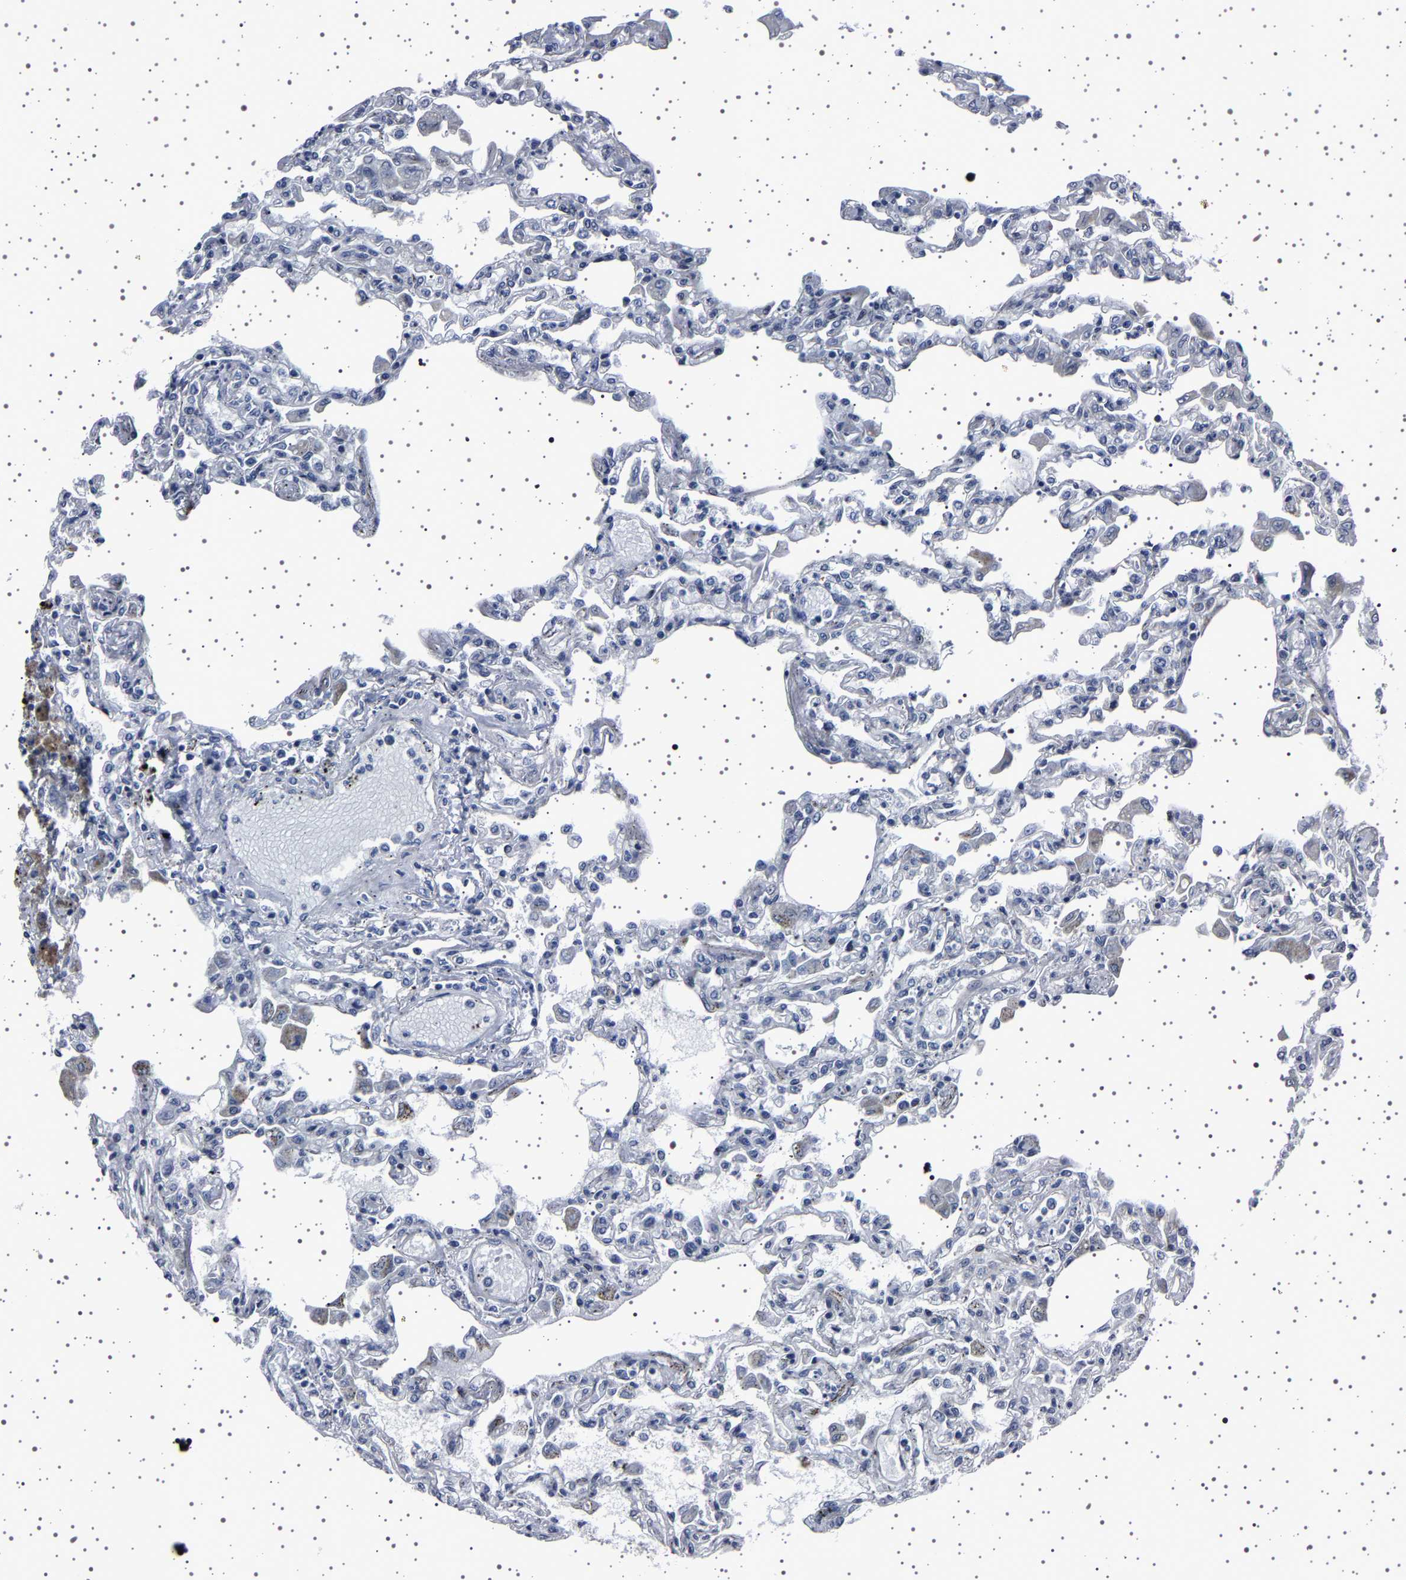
{"staining": {"intensity": "negative", "quantity": "none", "location": "none"}, "tissue": "lung", "cell_type": "Alveolar cells", "image_type": "normal", "snomed": [{"axis": "morphology", "description": "Normal tissue, NOS"}, {"axis": "topography", "description": "Bronchus"}, {"axis": "topography", "description": "Lung"}], "caption": "This is a image of IHC staining of benign lung, which shows no positivity in alveolar cells. (DAB (3,3'-diaminobenzidine) IHC with hematoxylin counter stain).", "gene": "PAK5", "patient": {"sex": "female", "age": 49}}